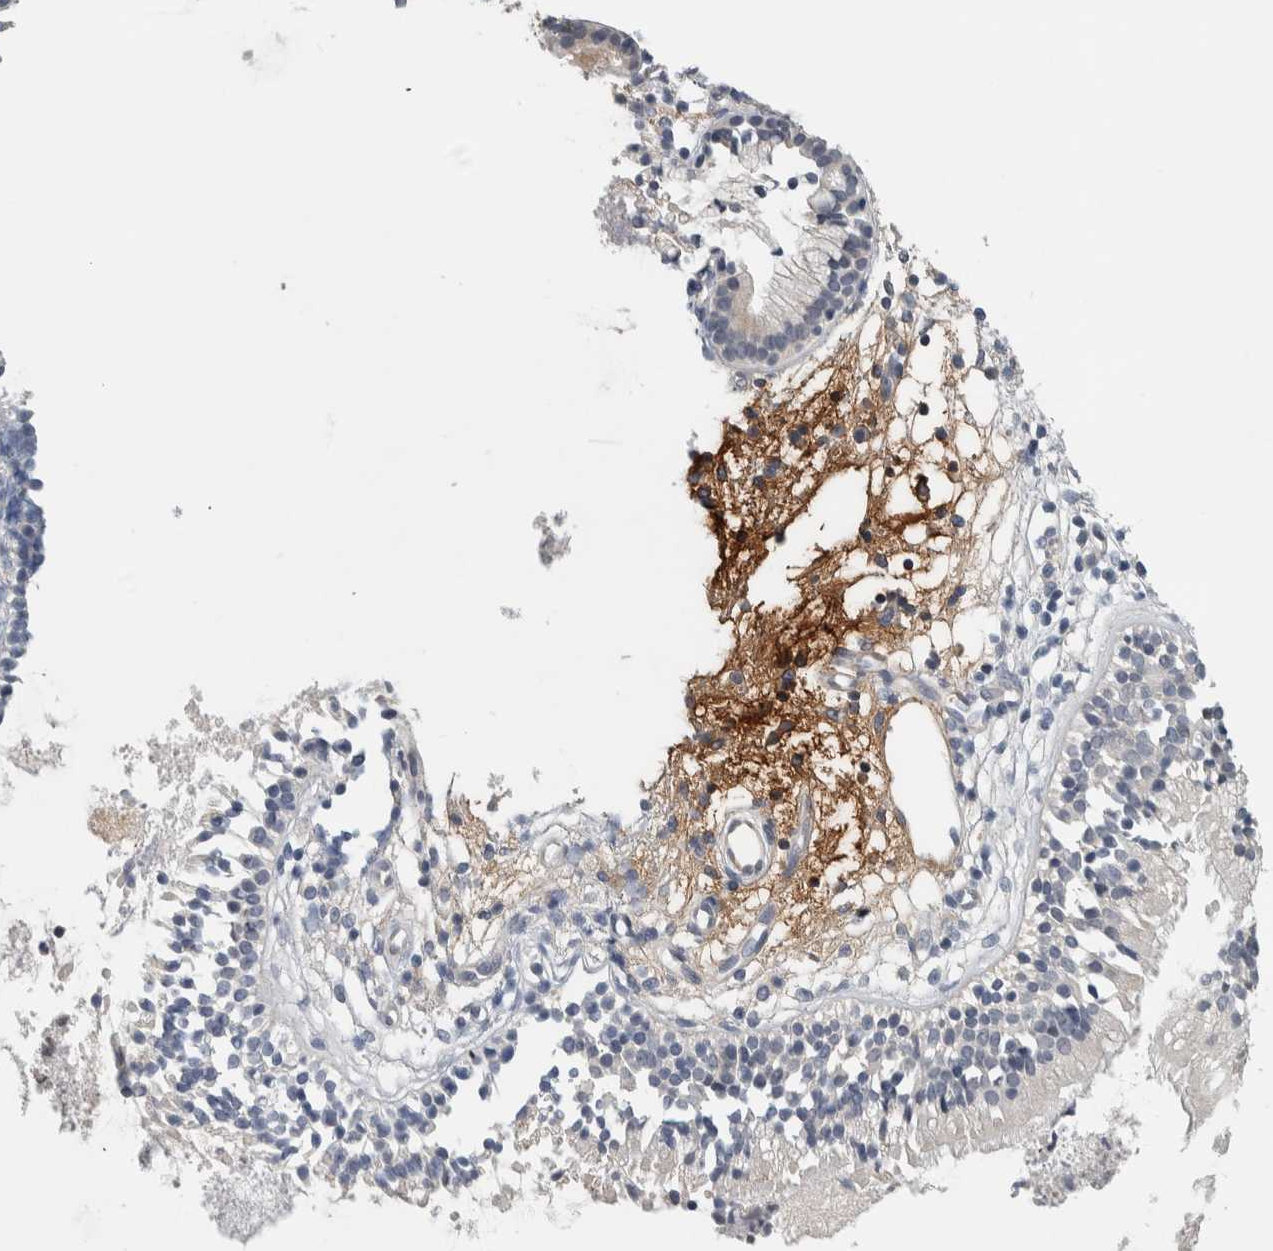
{"staining": {"intensity": "negative", "quantity": "none", "location": "none"}, "tissue": "nasopharynx", "cell_type": "Respiratory epithelial cells", "image_type": "normal", "snomed": [{"axis": "morphology", "description": "Normal tissue, NOS"}, {"axis": "topography", "description": "Nasopharynx"}], "caption": "Immunohistochemical staining of normal nasopharynx demonstrates no significant expression in respiratory epithelial cells.", "gene": "ADPRM", "patient": {"sex": "male", "age": 21}}